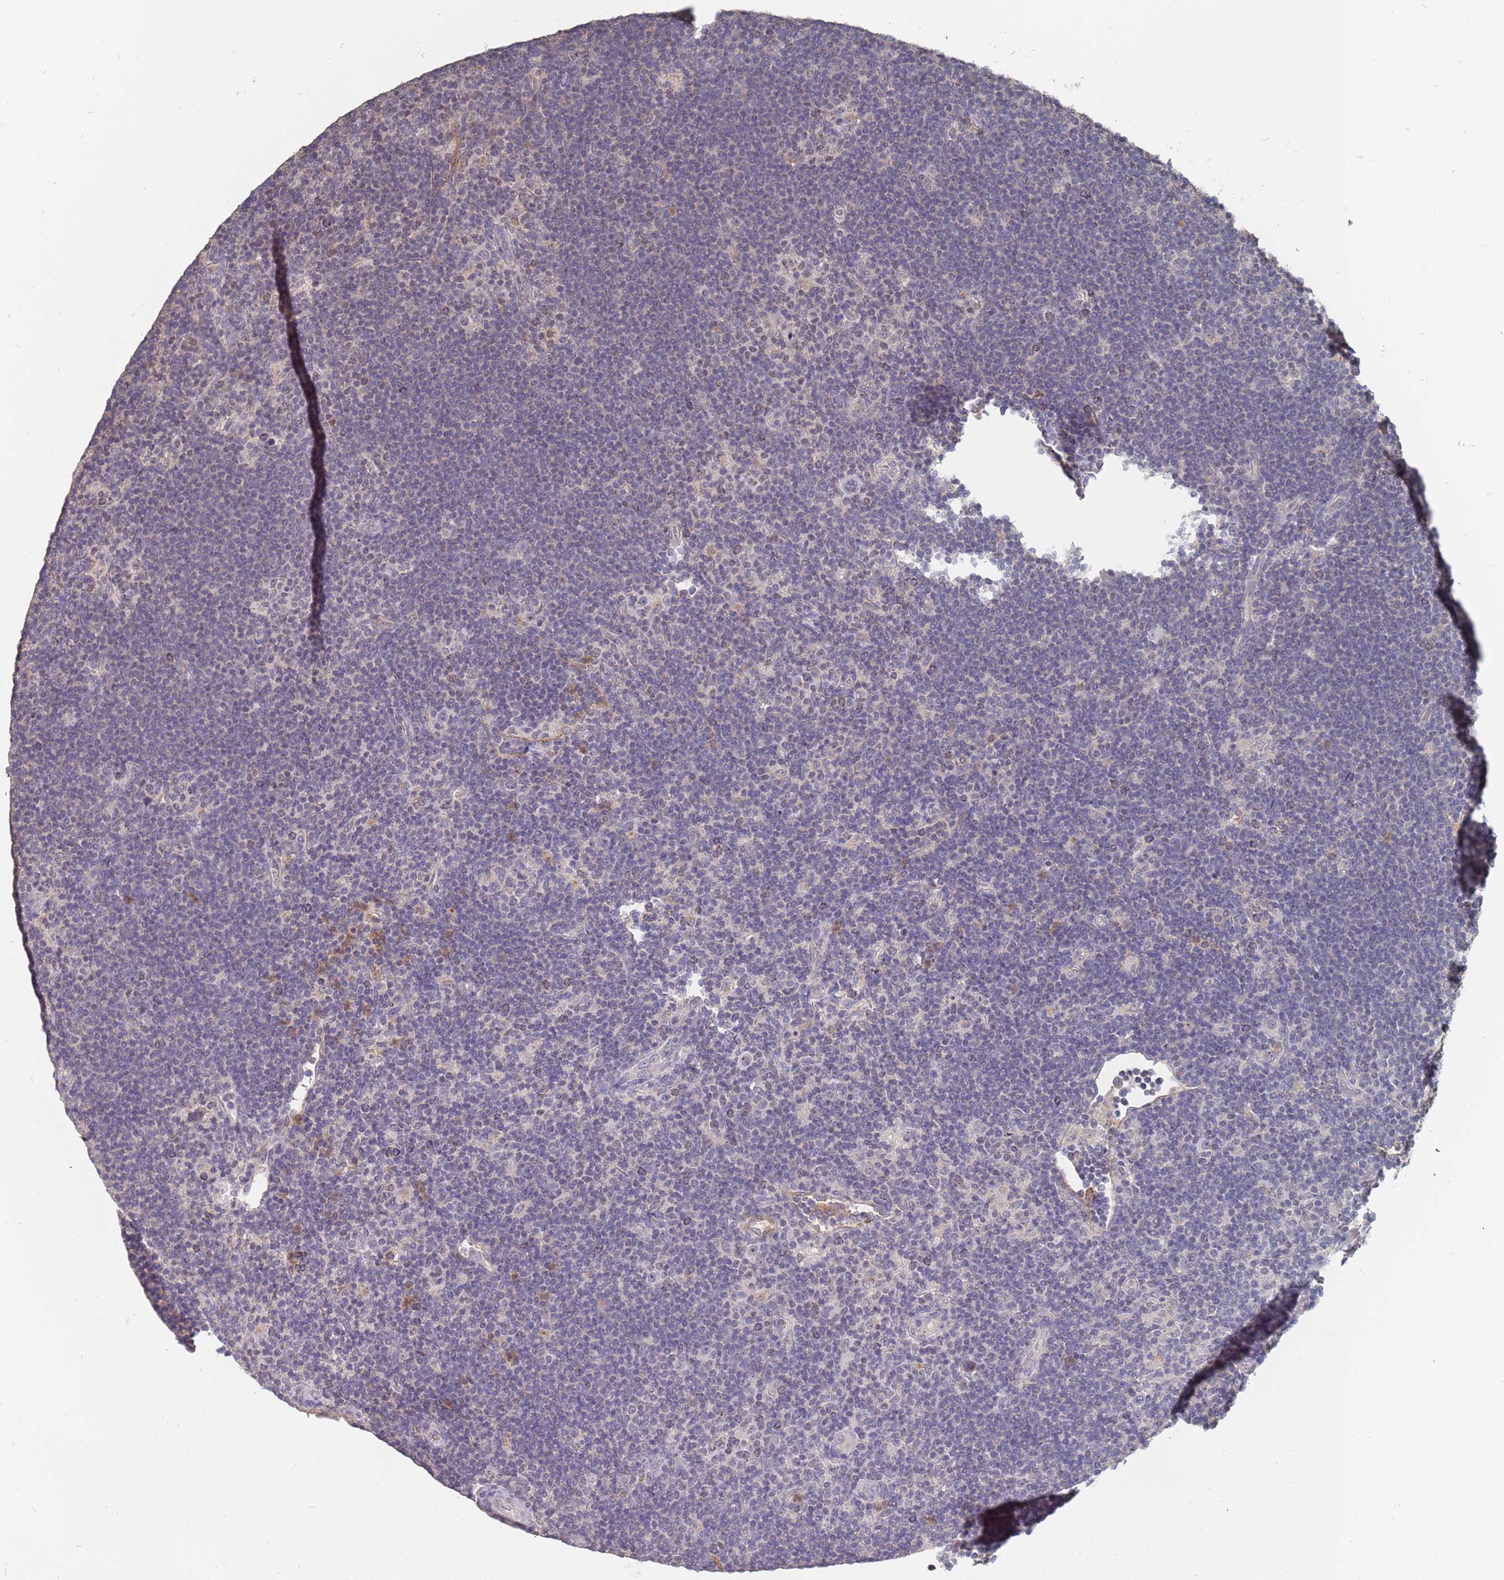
{"staining": {"intensity": "negative", "quantity": "none", "location": "none"}, "tissue": "lymphoma", "cell_type": "Tumor cells", "image_type": "cancer", "snomed": [{"axis": "morphology", "description": "Hodgkin's disease, NOS"}, {"axis": "topography", "description": "Lymph node"}], "caption": "There is no significant staining in tumor cells of Hodgkin's disease.", "gene": "TCEANC2", "patient": {"sex": "female", "age": 57}}